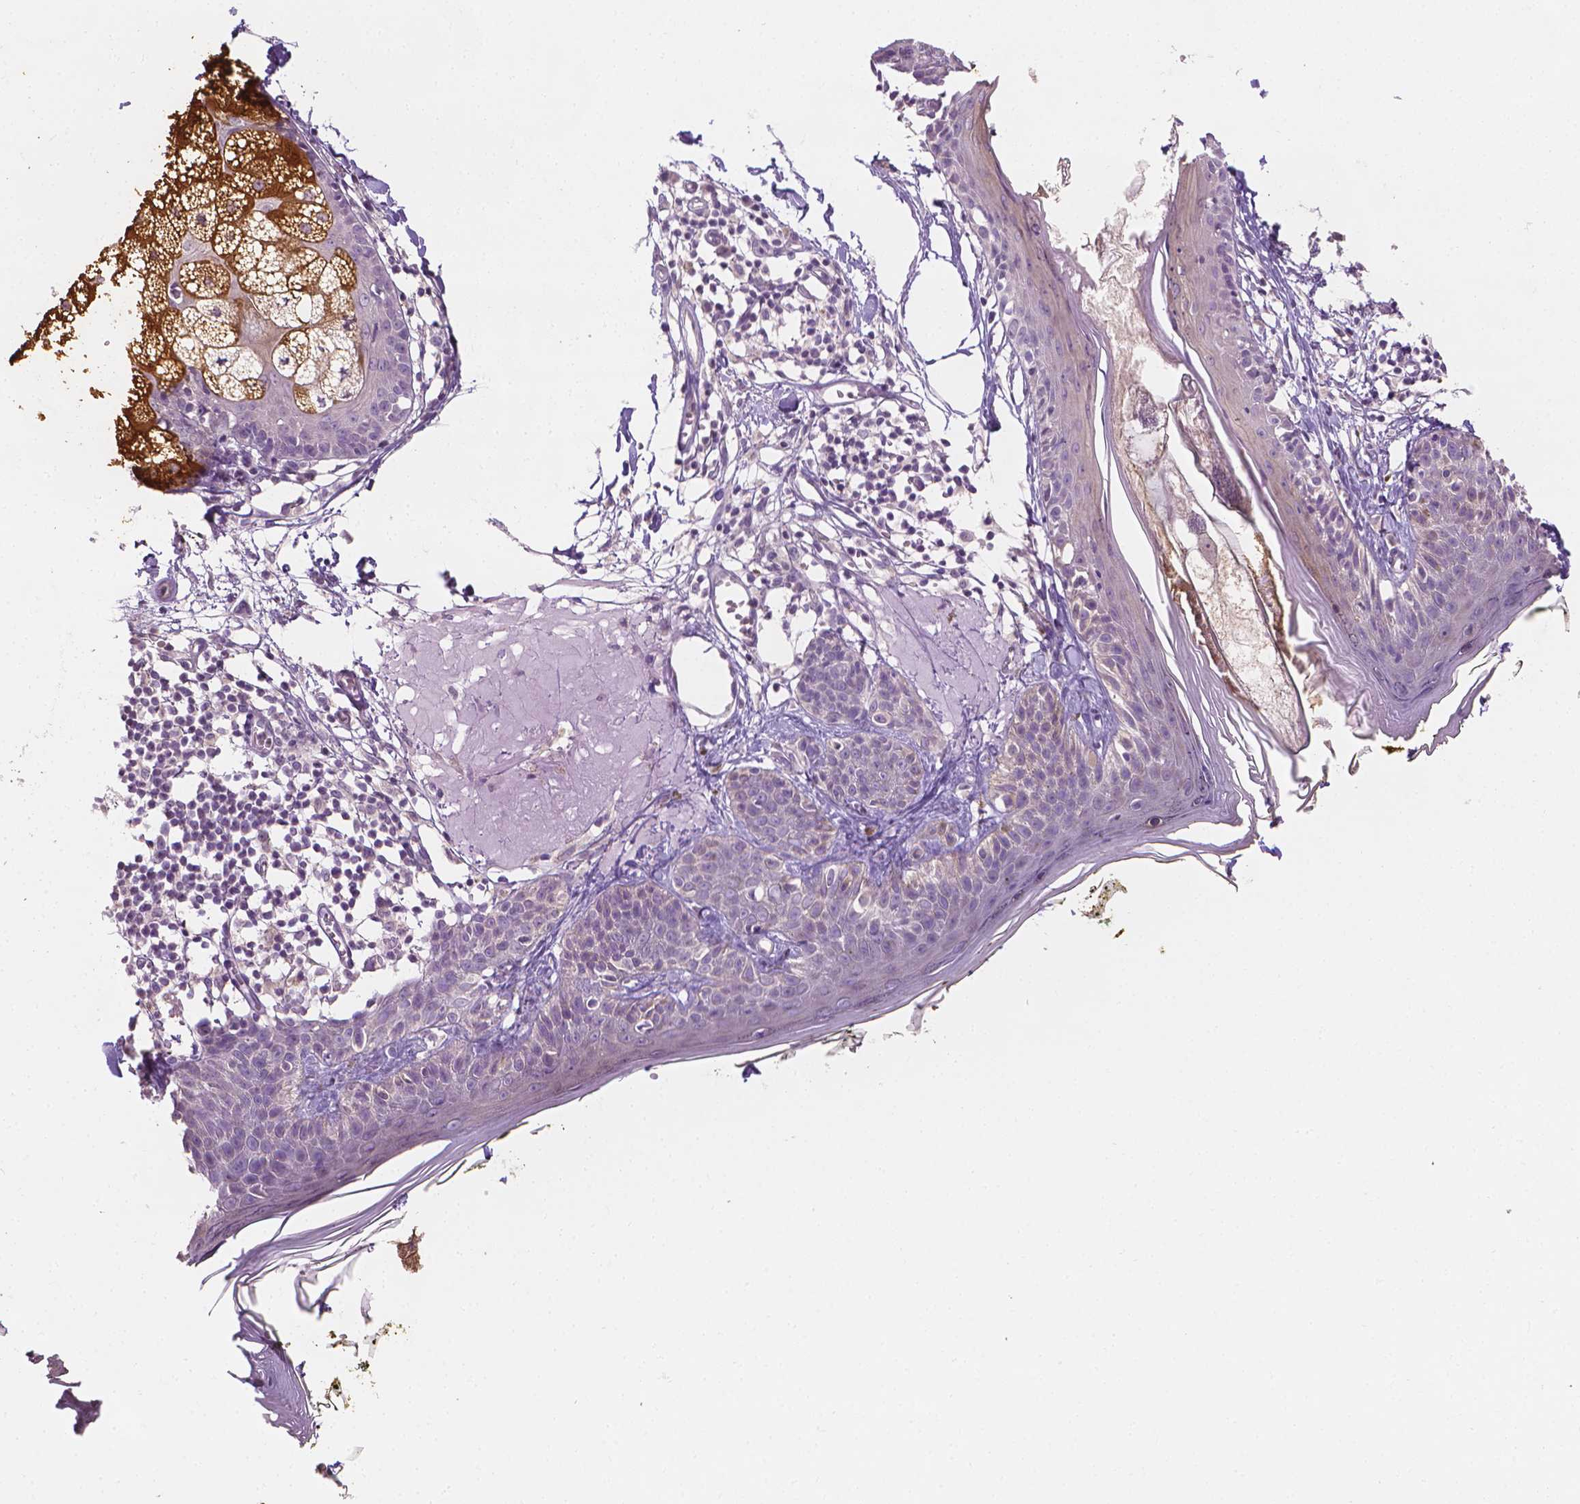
{"staining": {"intensity": "negative", "quantity": "none", "location": "none"}, "tissue": "skin", "cell_type": "Fibroblasts", "image_type": "normal", "snomed": [{"axis": "morphology", "description": "Normal tissue, NOS"}, {"axis": "topography", "description": "Skin"}], "caption": "Immunohistochemistry (IHC) histopathology image of unremarkable skin: human skin stained with DAB shows no significant protein staining in fibroblasts.", "gene": "FASN", "patient": {"sex": "male", "age": 76}}